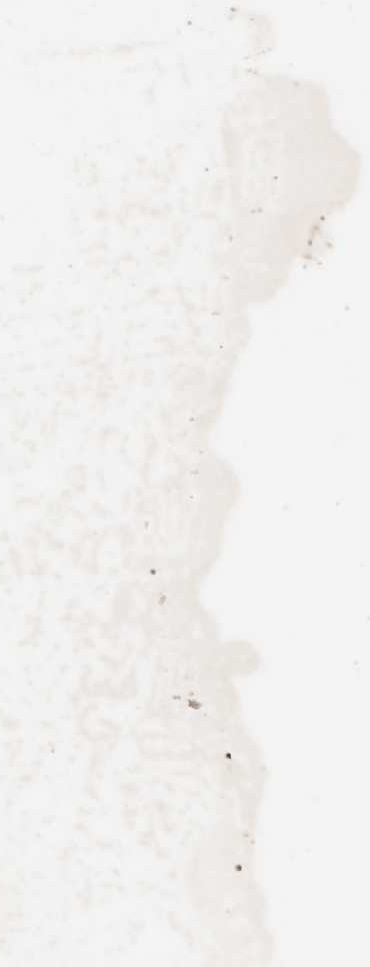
{"staining": {"intensity": "weak", "quantity": "25%-75%", "location": "cytoplasmic/membranous,nuclear"}, "tissue": "esophagus", "cell_type": "Squamous epithelial cells", "image_type": "normal", "snomed": [{"axis": "morphology", "description": "Normal tissue, NOS"}, {"axis": "topography", "description": "Esophagus"}], "caption": "DAB (3,3'-diaminobenzidine) immunohistochemical staining of benign esophagus exhibits weak cytoplasmic/membranous,nuclear protein positivity in about 25%-75% of squamous epithelial cells.", "gene": "RUSC2", "patient": {"sex": "male", "age": 48}}